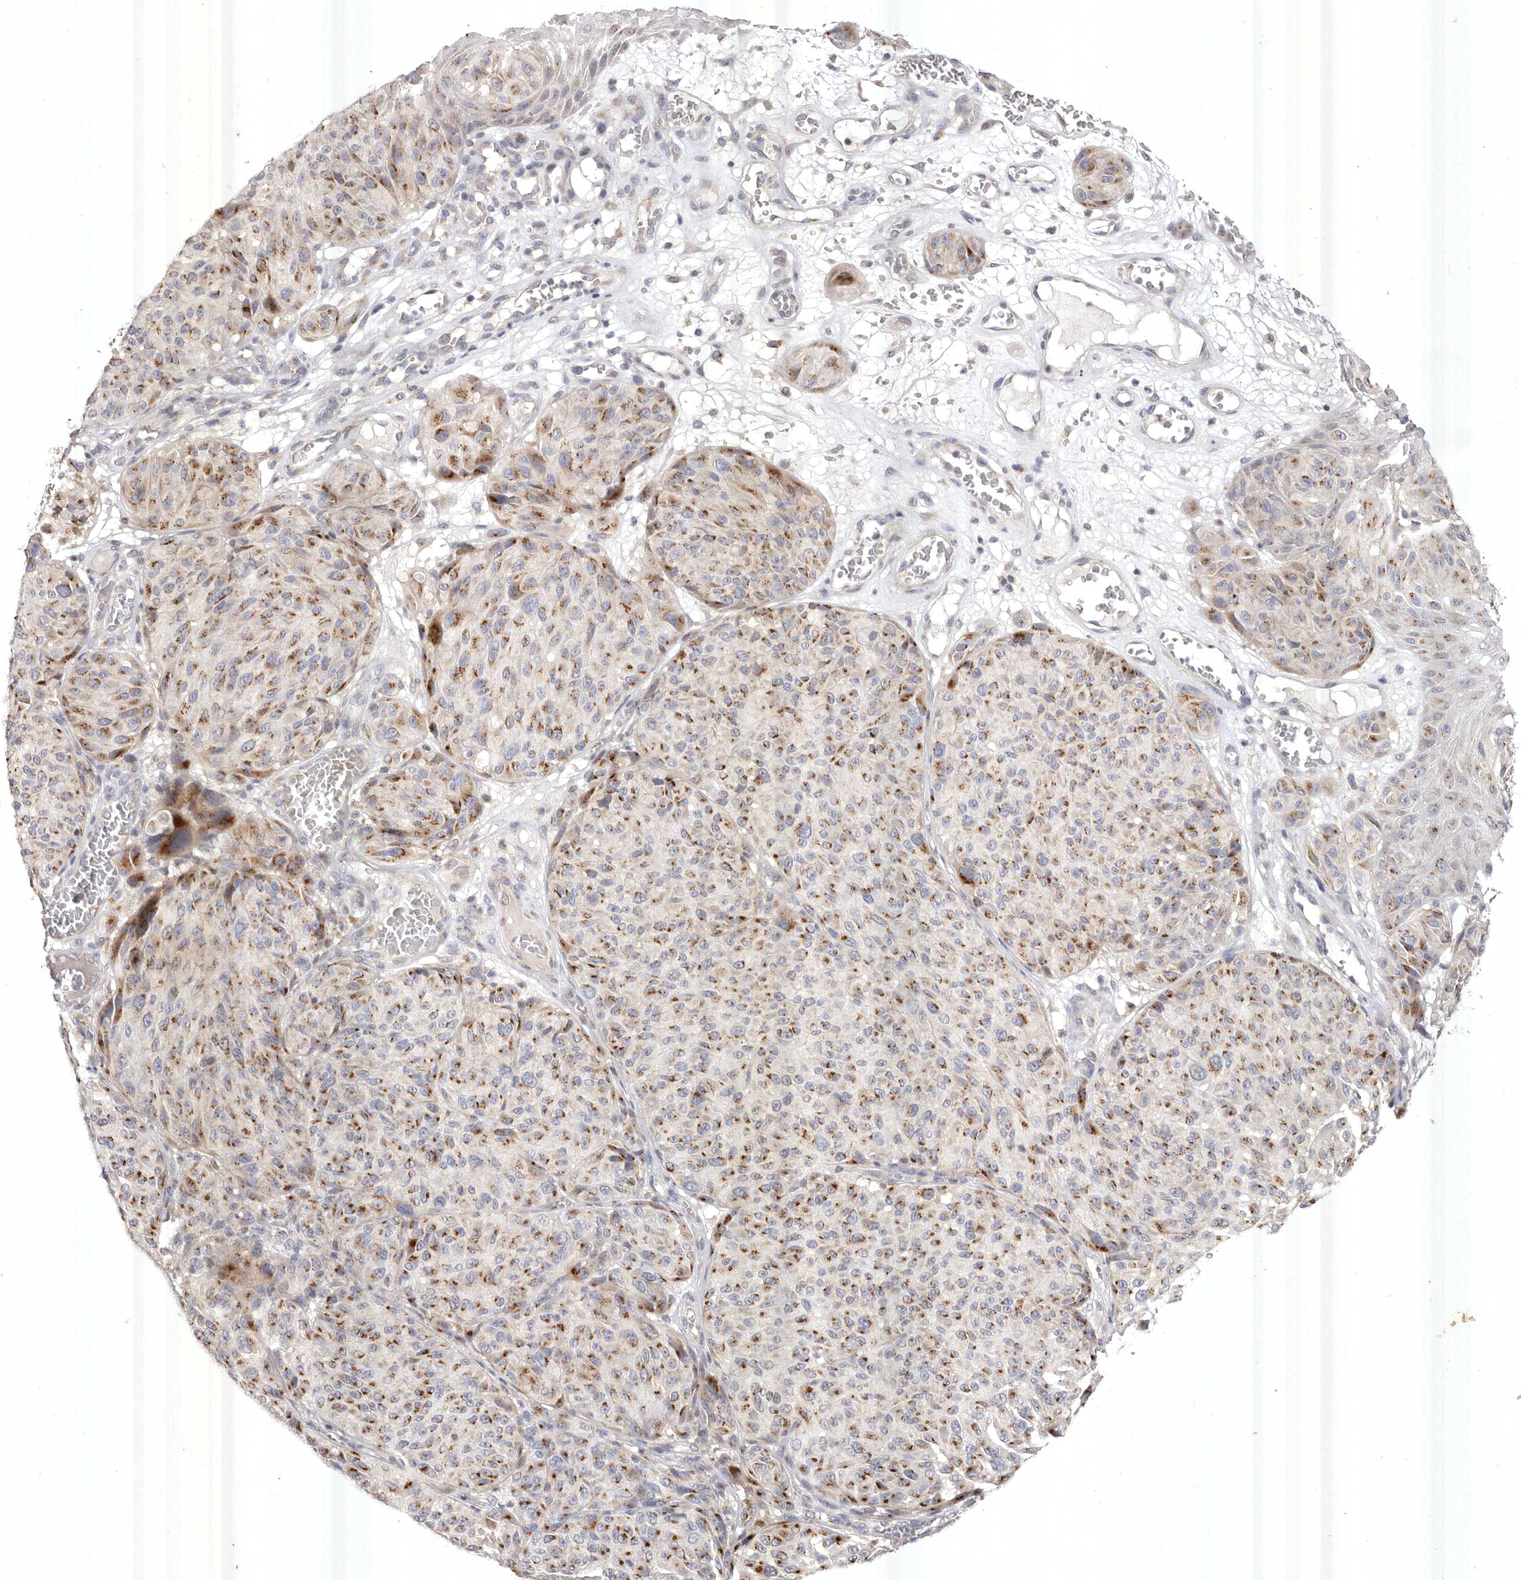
{"staining": {"intensity": "moderate", "quantity": ">75%", "location": "cytoplasmic/membranous"}, "tissue": "melanoma", "cell_type": "Tumor cells", "image_type": "cancer", "snomed": [{"axis": "morphology", "description": "Malignant melanoma, NOS"}, {"axis": "topography", "description": "Skin"}], "caption": "Melanoma was stained to show a protein in brown. There is medium levels of moderate cytoplasmic/membranous expression in about >75% of tumor cells.", "gene": "USP24", "patient": {"sex": "male", "age": 83}}